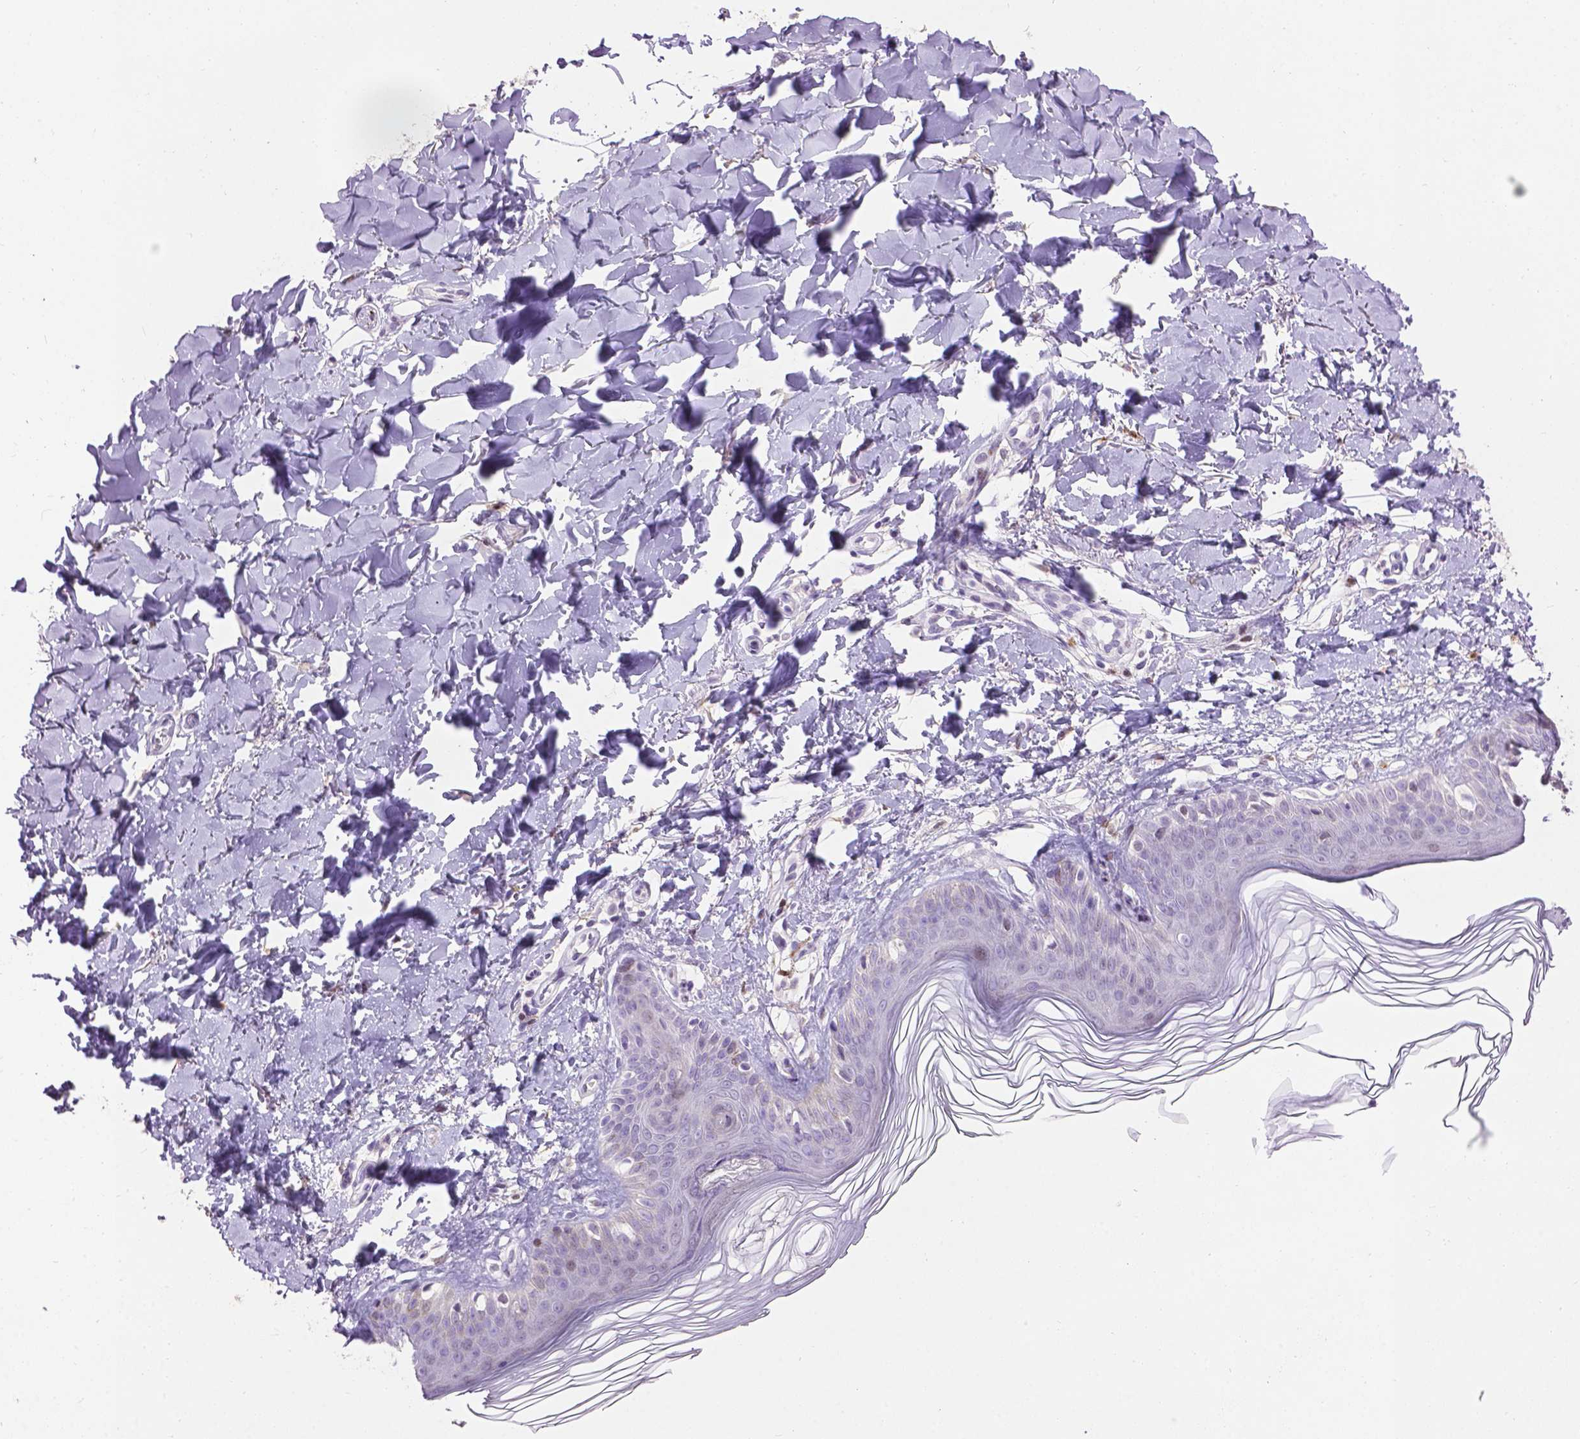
{"staining": {"intensity": "negative", "quantity": "none", "location": "none"}, "tissue": "skin", "cell_type": "Fibroblasts", "image_type": "normal", "snomed": [{"axis": "morphology", "description": "Normal tissue, NOS"}, {"axis": "topography", "description": "Skin"}, {"axis": "topography", "description": "Peripheral nerve tissue"}], "caption": "Fibroblasts are negative for brown protein staining in benign skin.", "gene": "TH", "patient": {"sex": "female", "age": 45}}